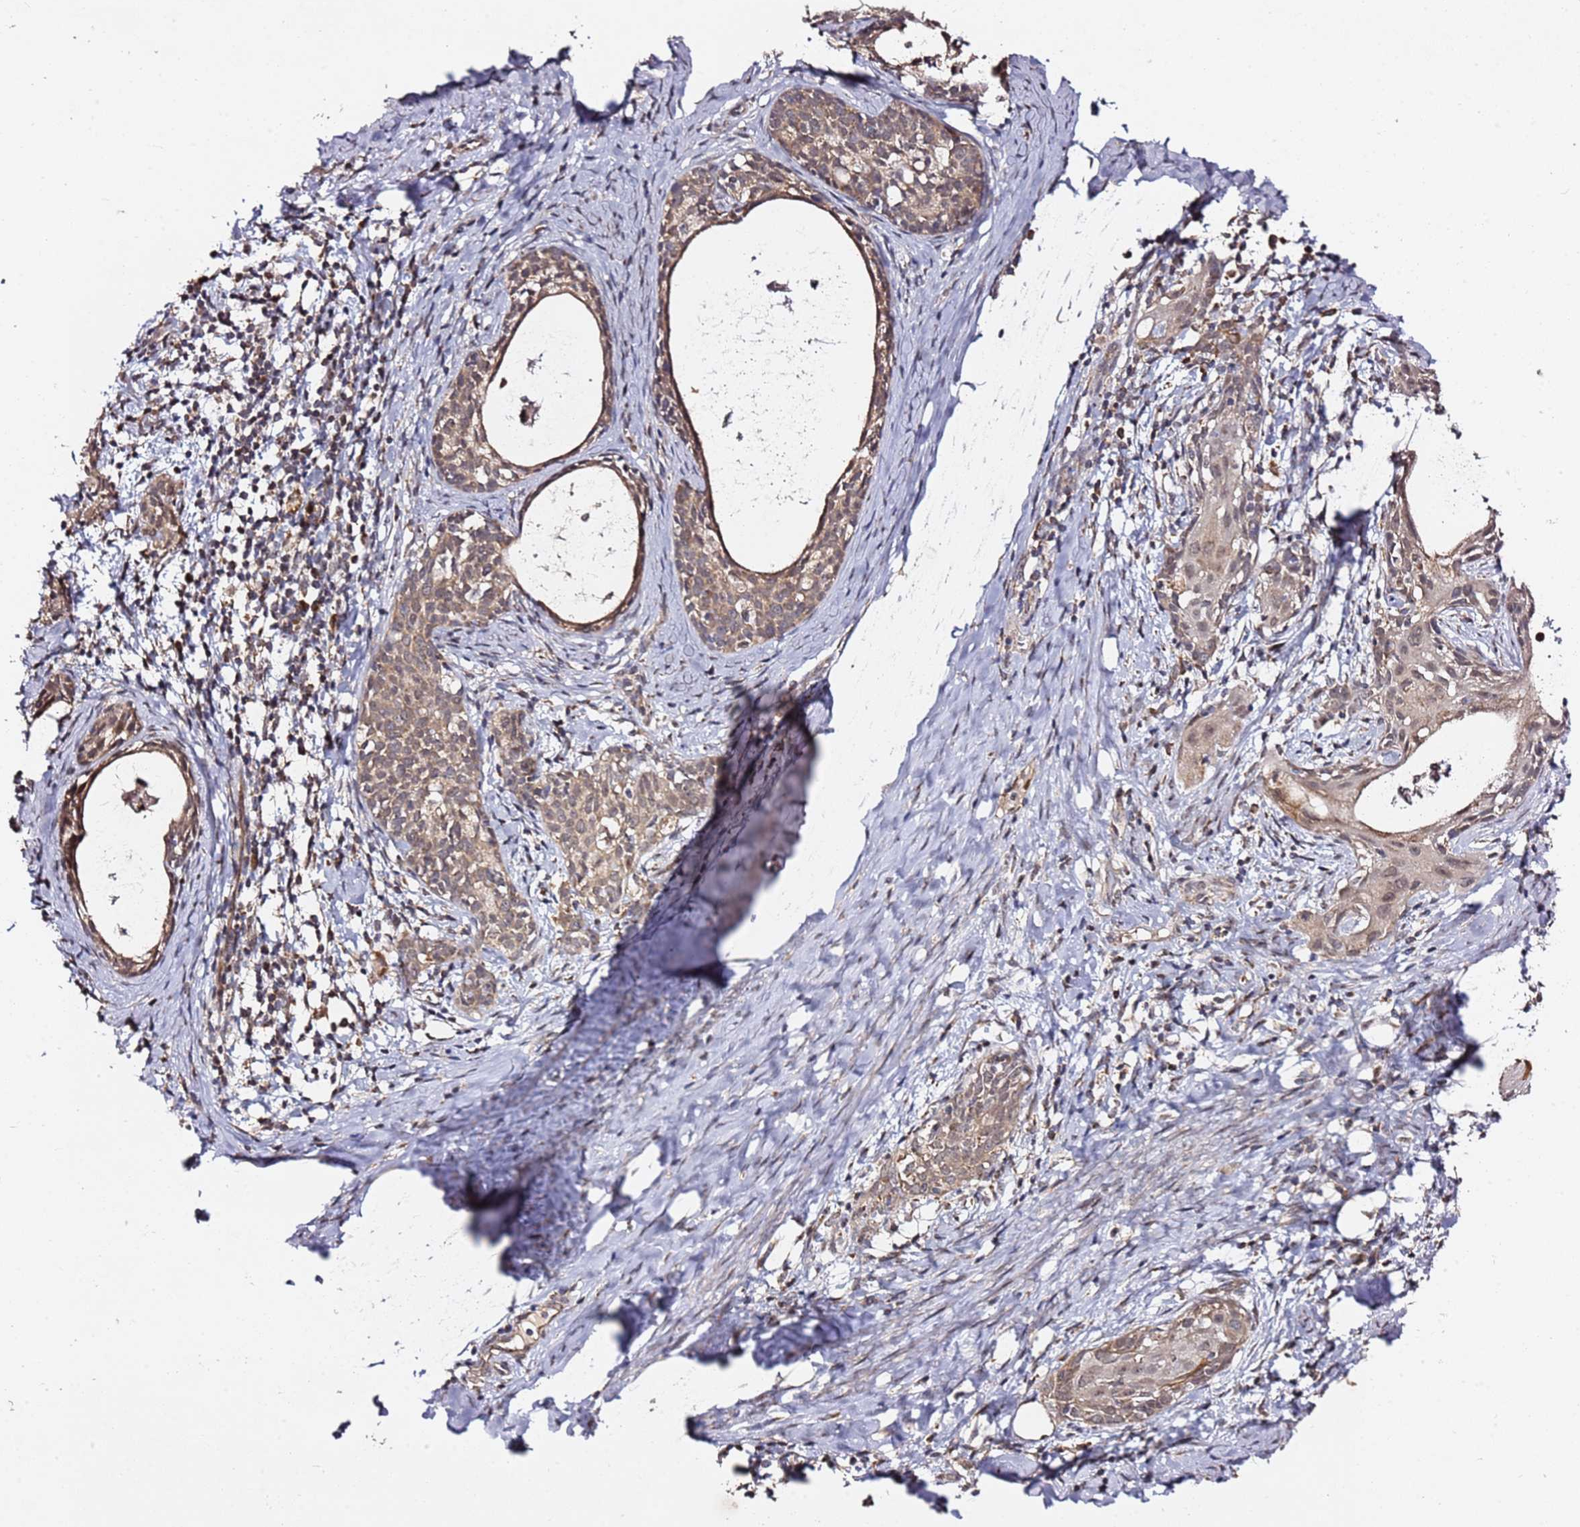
{"staining": {"intensity": "moderate", "quantity": ">75%", "location": "cytoplasmic/membranous,nuclear"}, "tissue": "cervical cancer", "cell_type": "Tumor cells", "image_type": "cancer", "snomed": [{"axis": "morphology", "description": "Squamous cell carcinoma, NOS"}, {"axis": "topography", "description": "Cervix"}], "caption": "DAB (3,3'-diaminobenzidine) immunohistochemical staining of human cervical squamous cell carcinoma displays moderate cytoplasmic/membranous and nuclear protein positivity in approximately >75% of tumor cells. (Brightfield microscopy of DAB IHC at high magnification).", "gene": "TP53AIP1", "patient": {"sex": "female", "age": 52}}